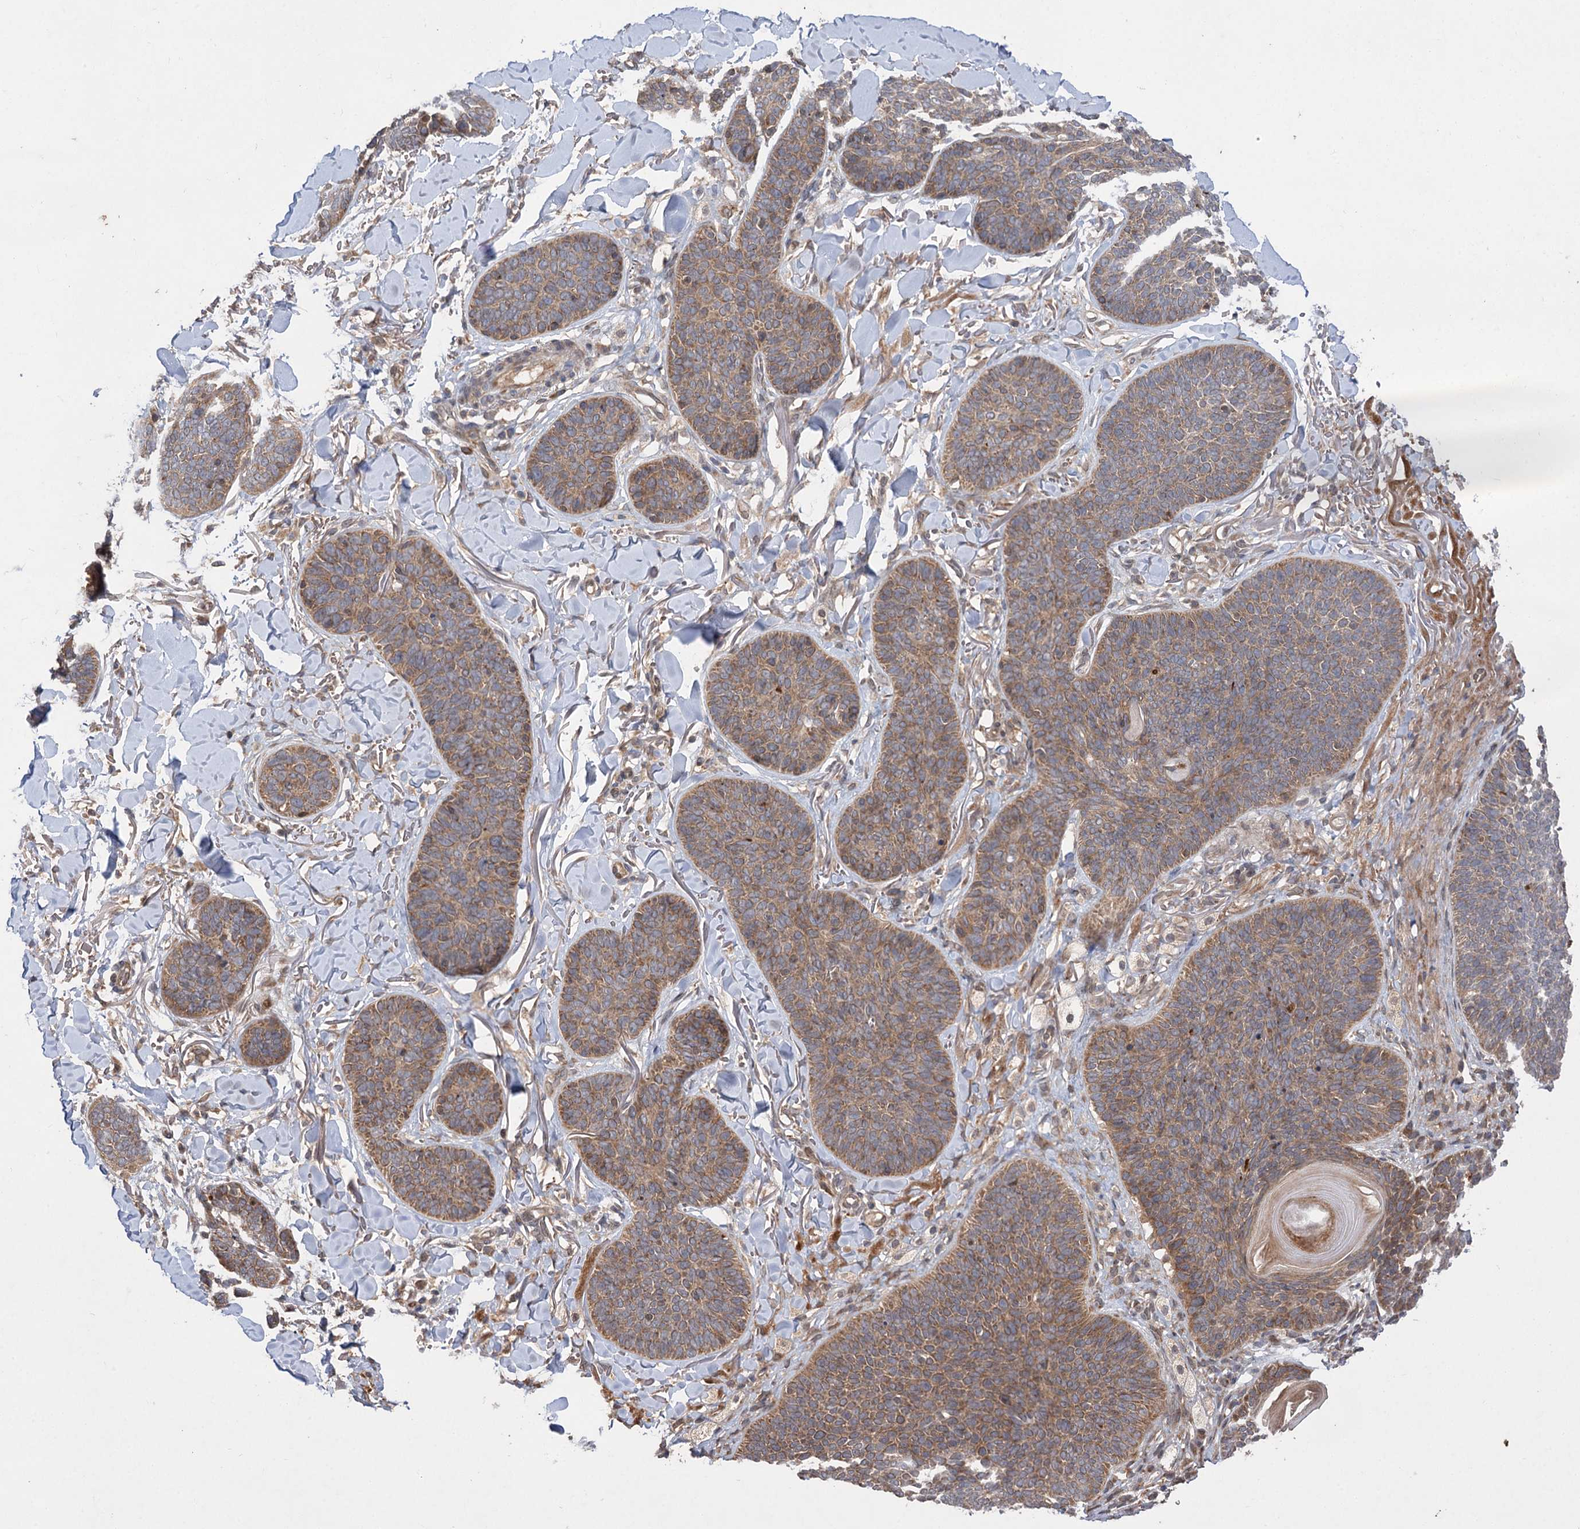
{"staining": {"intensity": "moderate", "quantity": ">75%", "location": "cytoplasmic/membranous"}, "tissue": "skin cancer", "cell_type": "Tumor cells", "image_type": "cancer", "snomed": [{"axis": "morphology", "description": "Basal cell carcinoma"}, {"axis": "topography", "description": "Skin"}], "caption": "This histopathology image displays immunohistochemistry staining of skin cancer (basal cell carcinoma), with medium moderate cytoplasmic/membranous positivity in about >75% of tumor cells.", "gene": "FBXW8", "patient": {"sex": "male", "age": 85}}